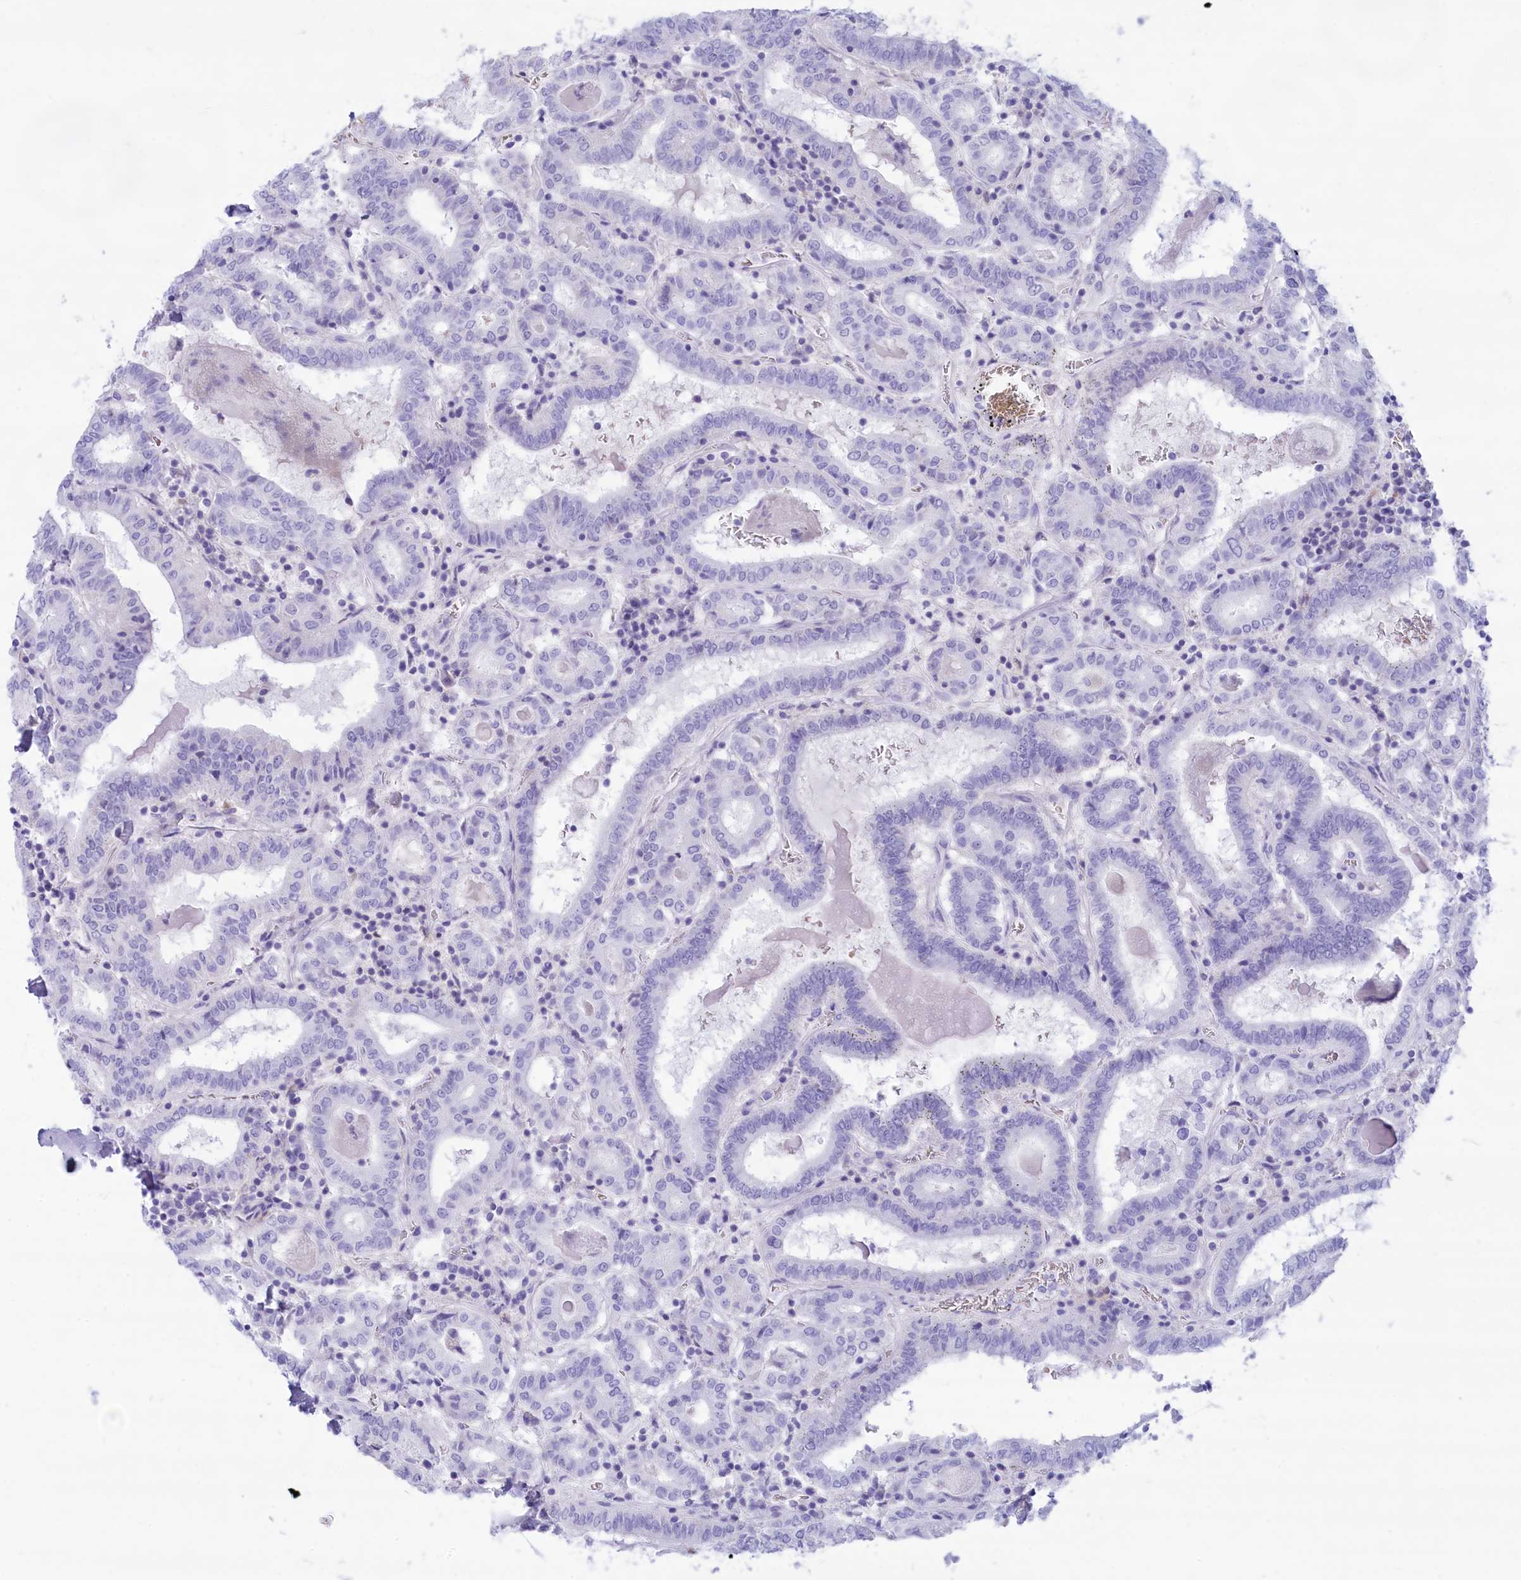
{"staining": {"intensity": "negative", "quantity": "none", "location": "none"}, "tissue": "thyroid cancer", "cell_type": "Tumor cells", "image_type": "cancer", "snomed": [{"axis": "morphology", "description": "Papillary adenocarcinoma, NOS"}, {"axis": "topography", "description": "Thyroid gland"}], "caption": "An immunohistochemistry micrograph of thyroid papillary adenocarcinoma is shown. There is no staining in tumor cells of thyroid papillary adenocarcinoma.", "gene": "GLYATL1", "patient": {"sex": "female", "age": 72}}